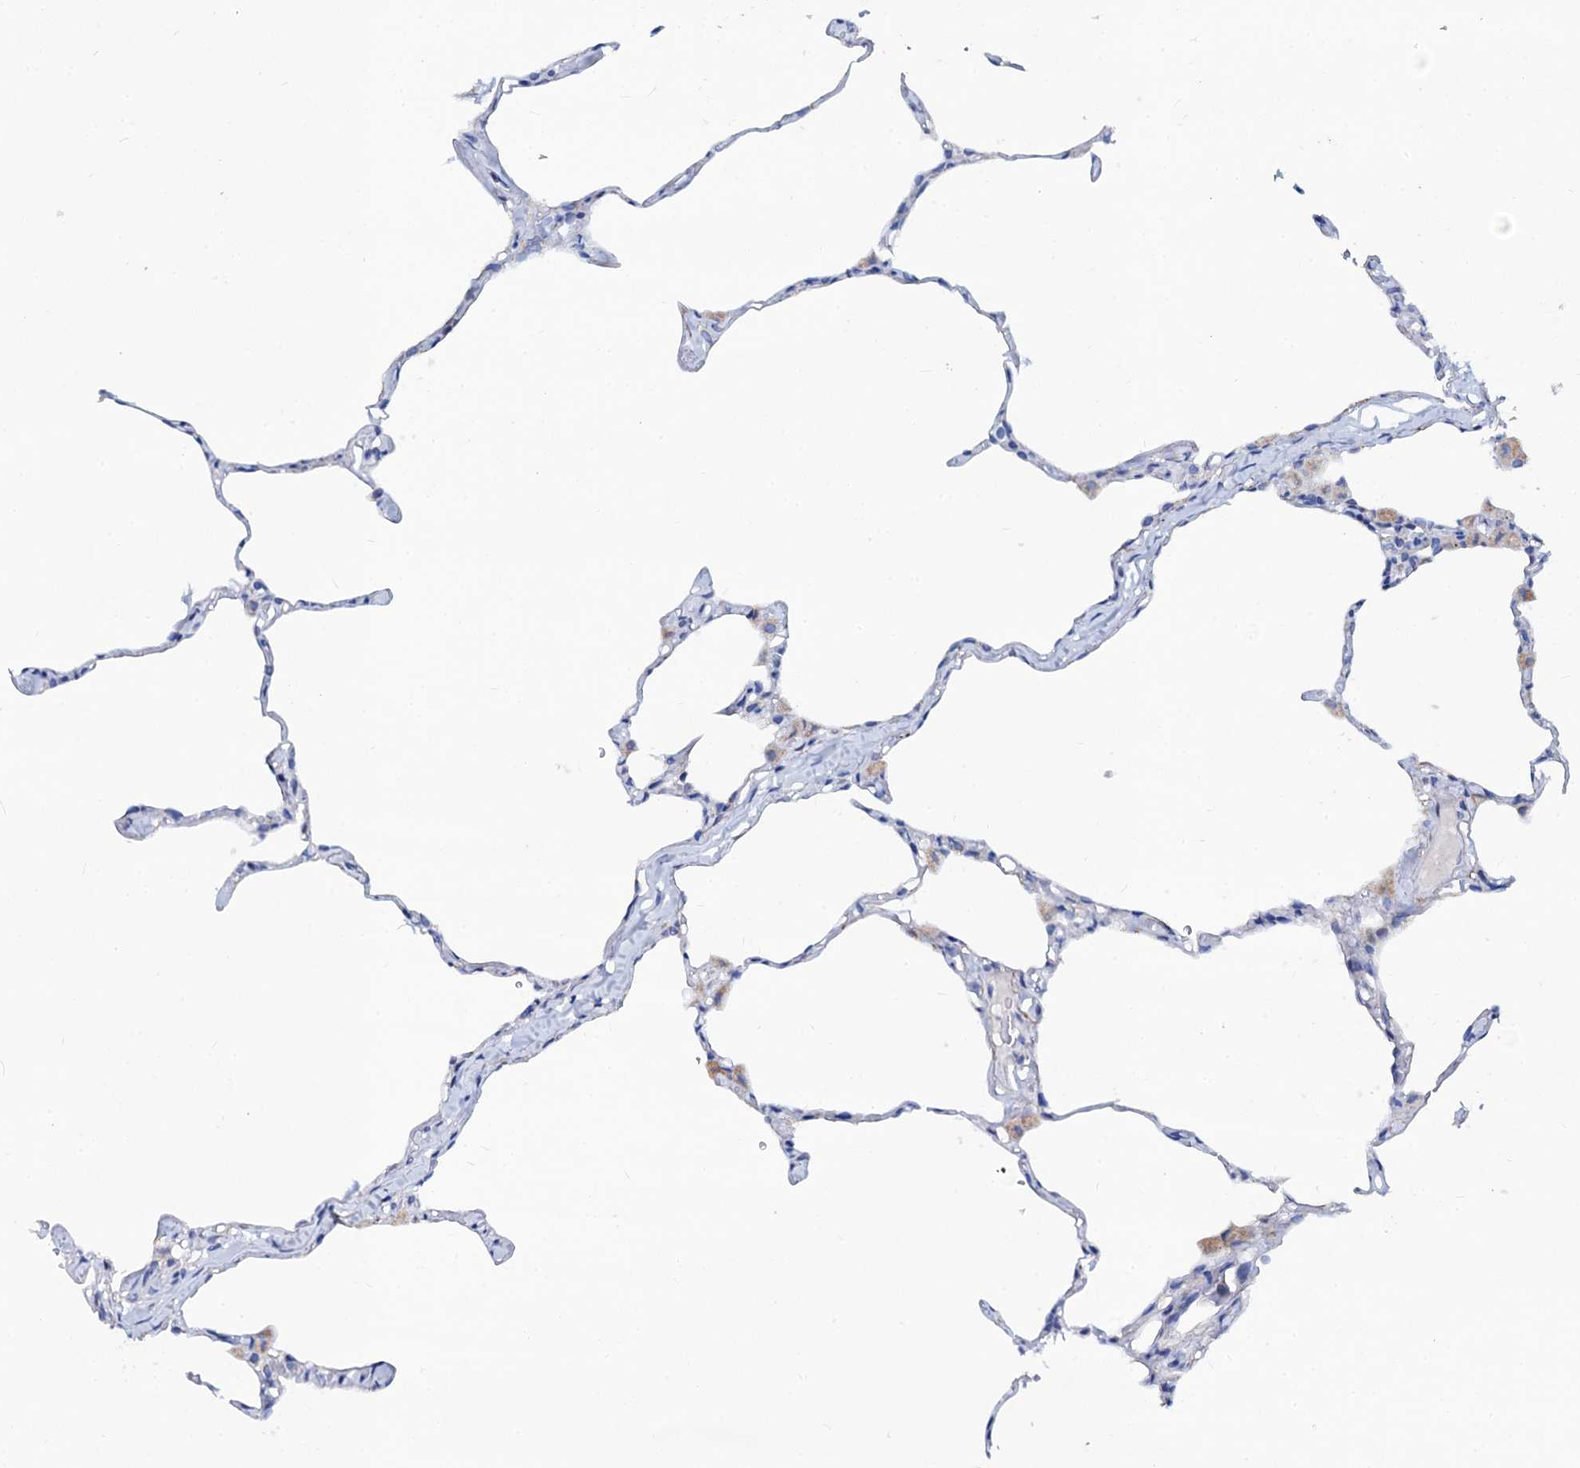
{"staining": {"intensity": "negative", "quantity": "none", "location": "none"}, "tissue": "lung", "cell_type": "Alveolar cells", "image_type": "normal", "snomed": [{"axis": "morphology", "description": "Normal tissue, NOS"}, {"axis": "topography", "description": "Lung"}], "caption": "High magnification brightfield microscopy of benign lung stained with DAB (brown) and counterstained with hematoxylin (blue): alveolar cells show no significant expression.", "gene": "SLC37A4", "patient": {"sex": "male", "age": 65}}